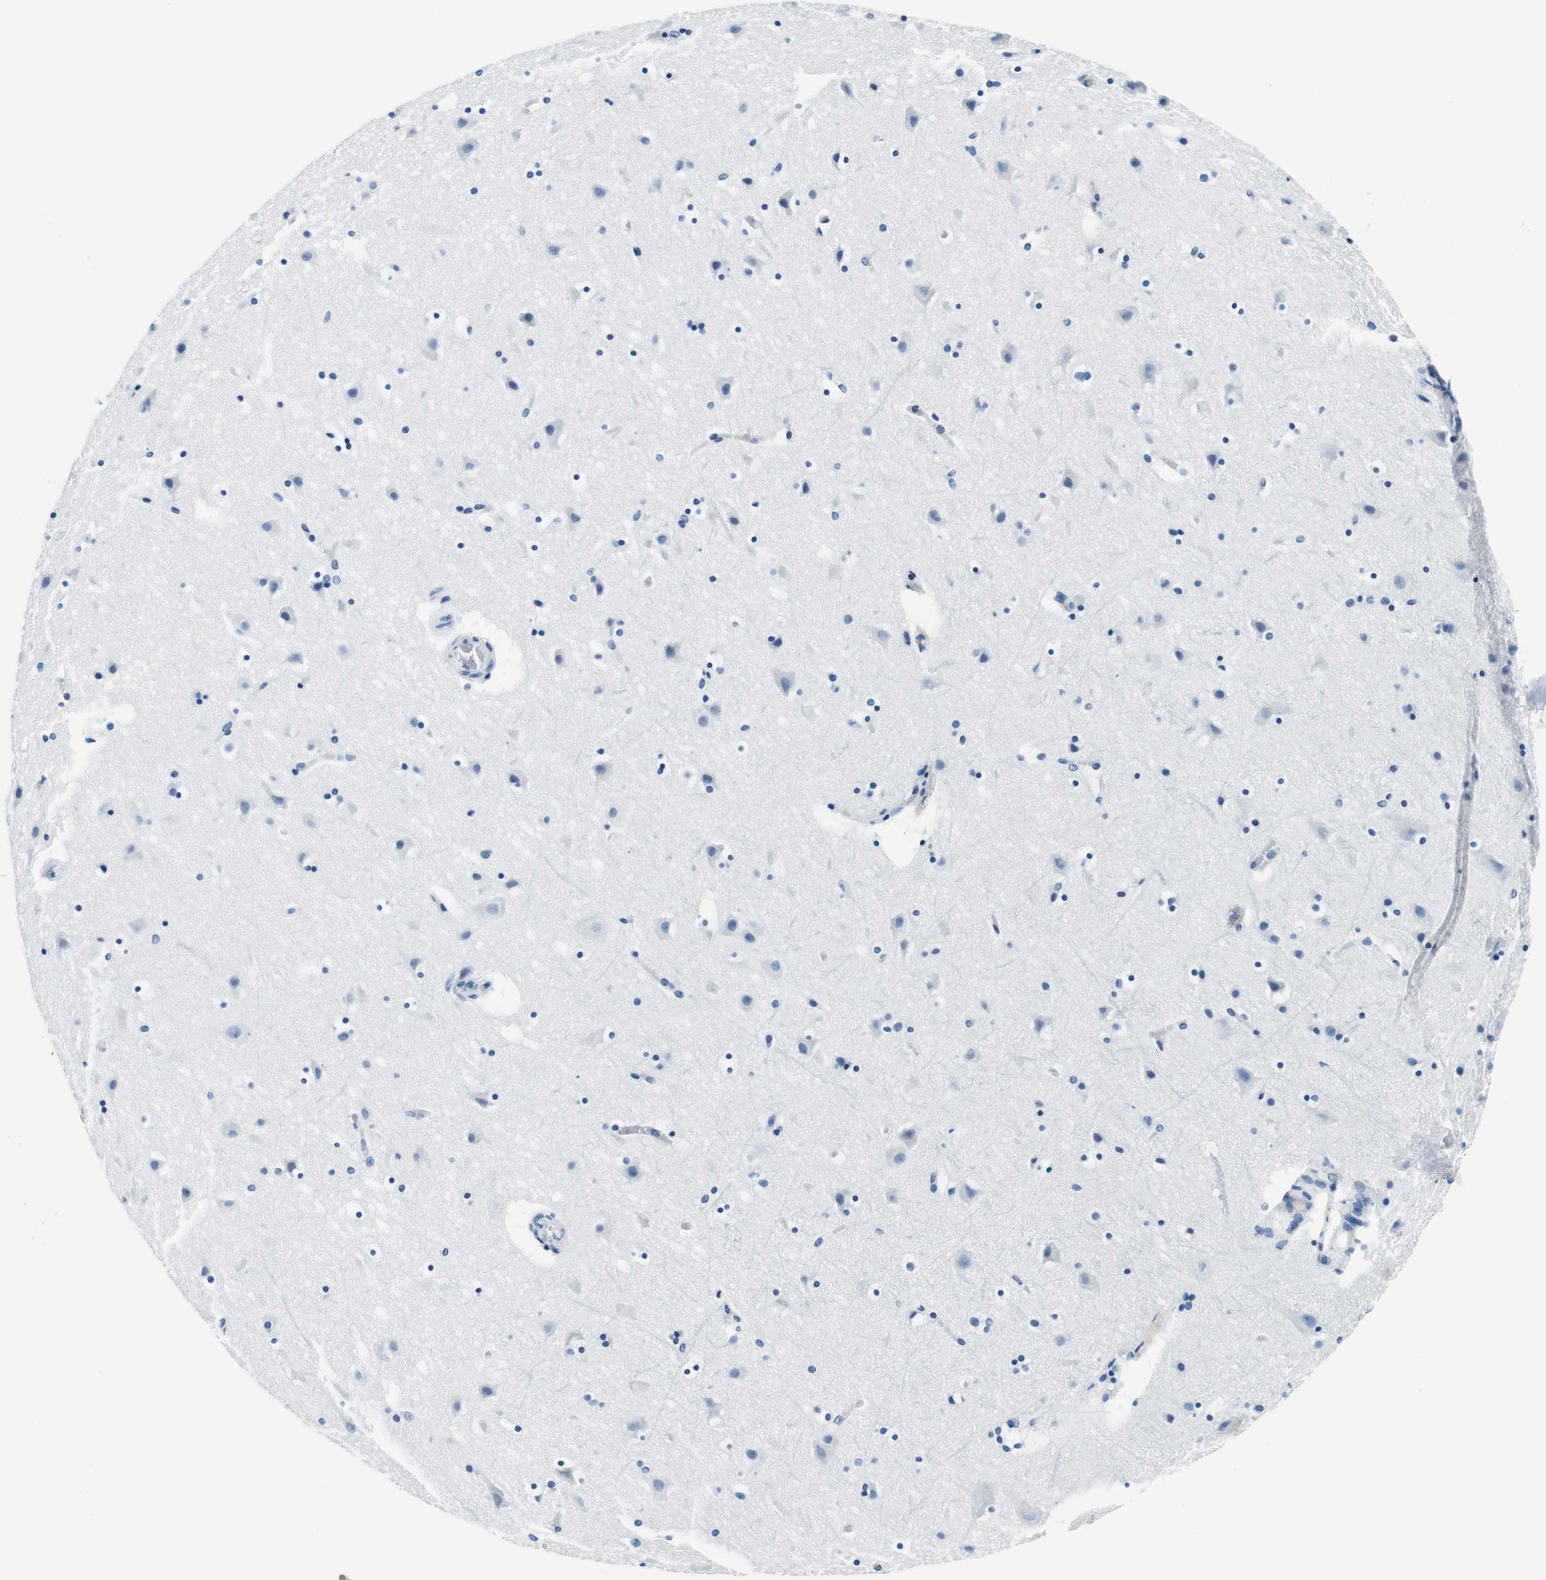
{"staining": {"intensity": "negative", "quantity": "none", "location": "none"}, "tissue": "cerebral cortex", "cell_type": "Endothelial cells", "image_type": "normal", "snomed": [{"axis": "morphology", "description": "Normal tissue, NOS"}, {"axis": "topography", "description": "Cerebral cortex"}], "caption": "Histopathology image shows no protein staining in endothelial cells of normal cerebral cortex. (Brightfield microscopy of DAB (3,3'-diaminobenzidine) IHC at high magnification).", "gene": "HLA", "patient": {"sex": "male", "age": 45}}